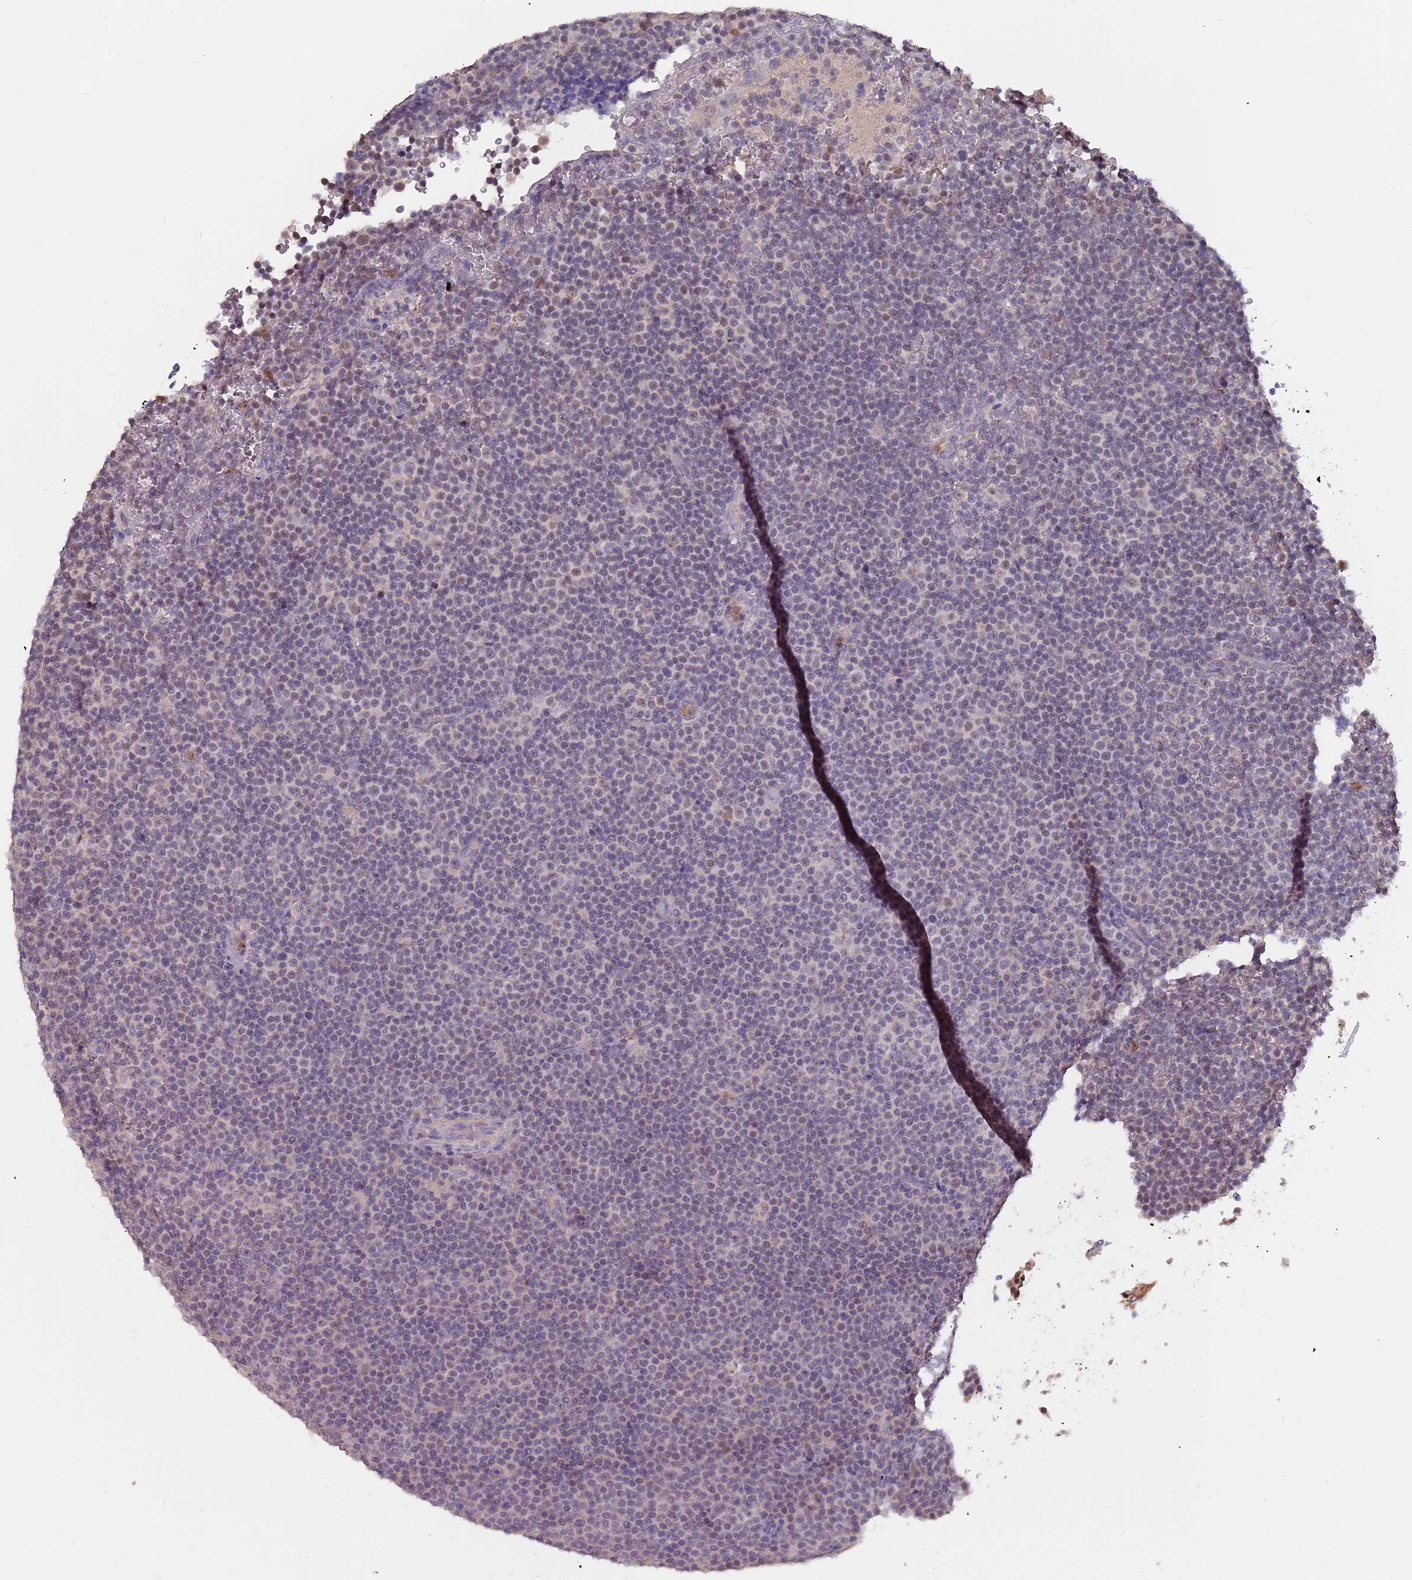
{"staining": {"intensity": "negative", "quantity": "none", "location": "none"}, "tissue": "lymphoma", "cell_type": "Tumor cells", "image_type": "cancer", "snomed": [{"axis": "morphology", "description": "Malignant lymphoma, non-Hodgkin's type, Low grade"}, {"axis": "topography", "description": "Lymph node"}], "caption": "Image shows no protein positivity in tumor cells of malignant lymphoma, non-Hodgkin's type (low-grade) tissue.", "gene": "TCEANC2", "patient": {"sex": "female", "age": 67}}